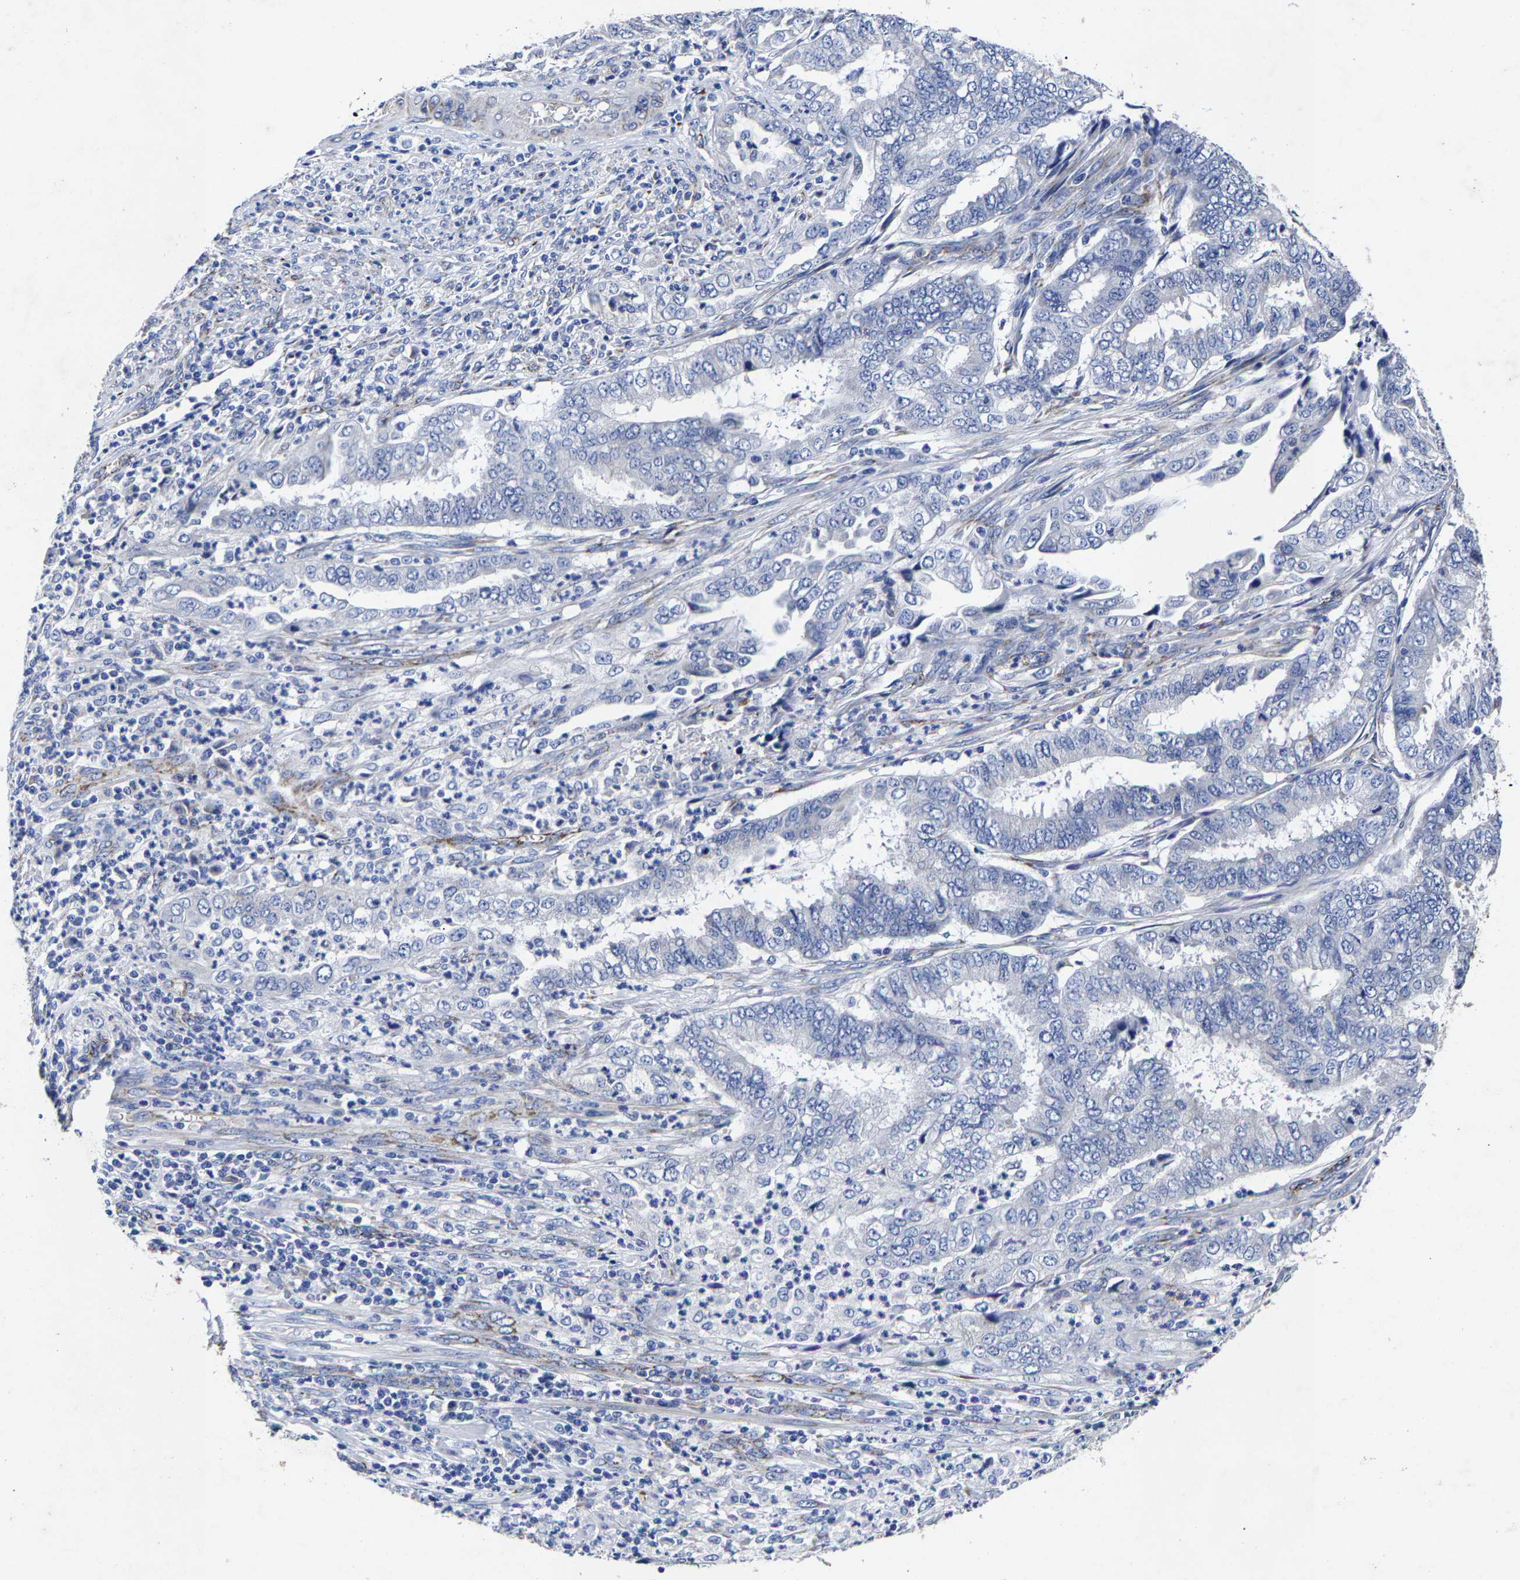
{"staining": {"intensity": "negative", "quantity": "none", "location": "none"}, "tissue": "endometrial cancer", "cell_type": "Tumor cells", "image_type": "cancer", "snomed": [{"axis": "morphology", "description": "Adenocarcinoma, NOS"}, {"axis": "topography", "description": "Endometrium"}], "caption": "DAB (3,3'-diaminobenzidine) immunohistochemical staining of endometrial cancer demonstrates no significant staining in tumor cells.", "gene": "AASS", "patient": {"sex": "female", "age": 51}}